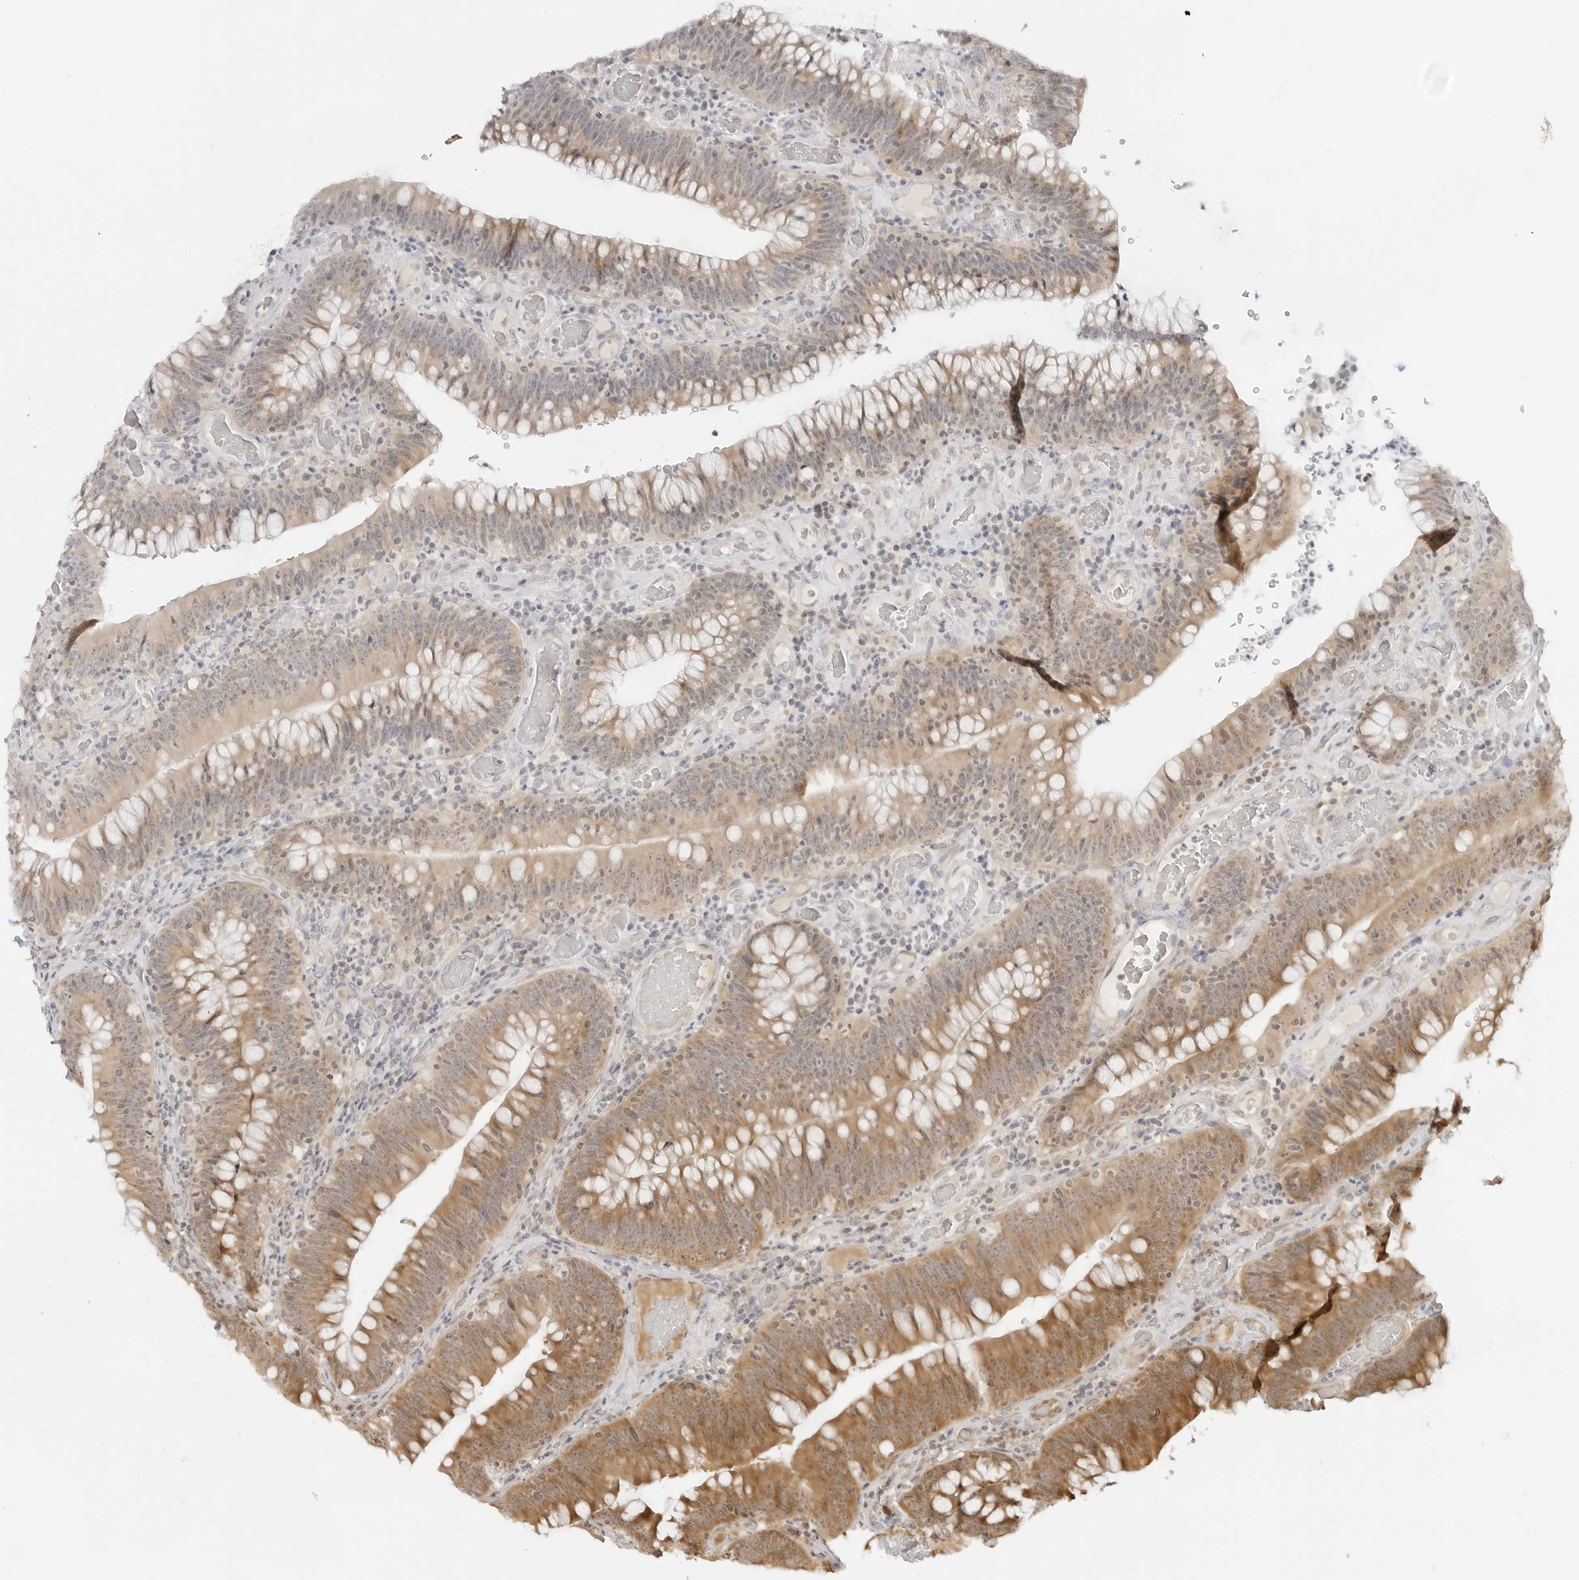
{"staining": {"intensity": "moderate", "quantity": "25%-75%", "location": "cytoplasmic/membranous"}, "tissue": "colorectal cancer", "cell_type": "Tumor cells", "image_type": "cancer", "snomed": [{"axis": "morphology", "description": "Normal tissue, NOS"}, {"axis": "topography", "description": "Colon"}], "caption": "Approximately 25%-75% of tumor cells in colorectal cancer exhibit moderate cytoplasmic/membranous protein positivity as visualized by brown immunohistochemical staining.", "gene": "PRRC2C", "patient": {"sex": "female", "age": 82}}